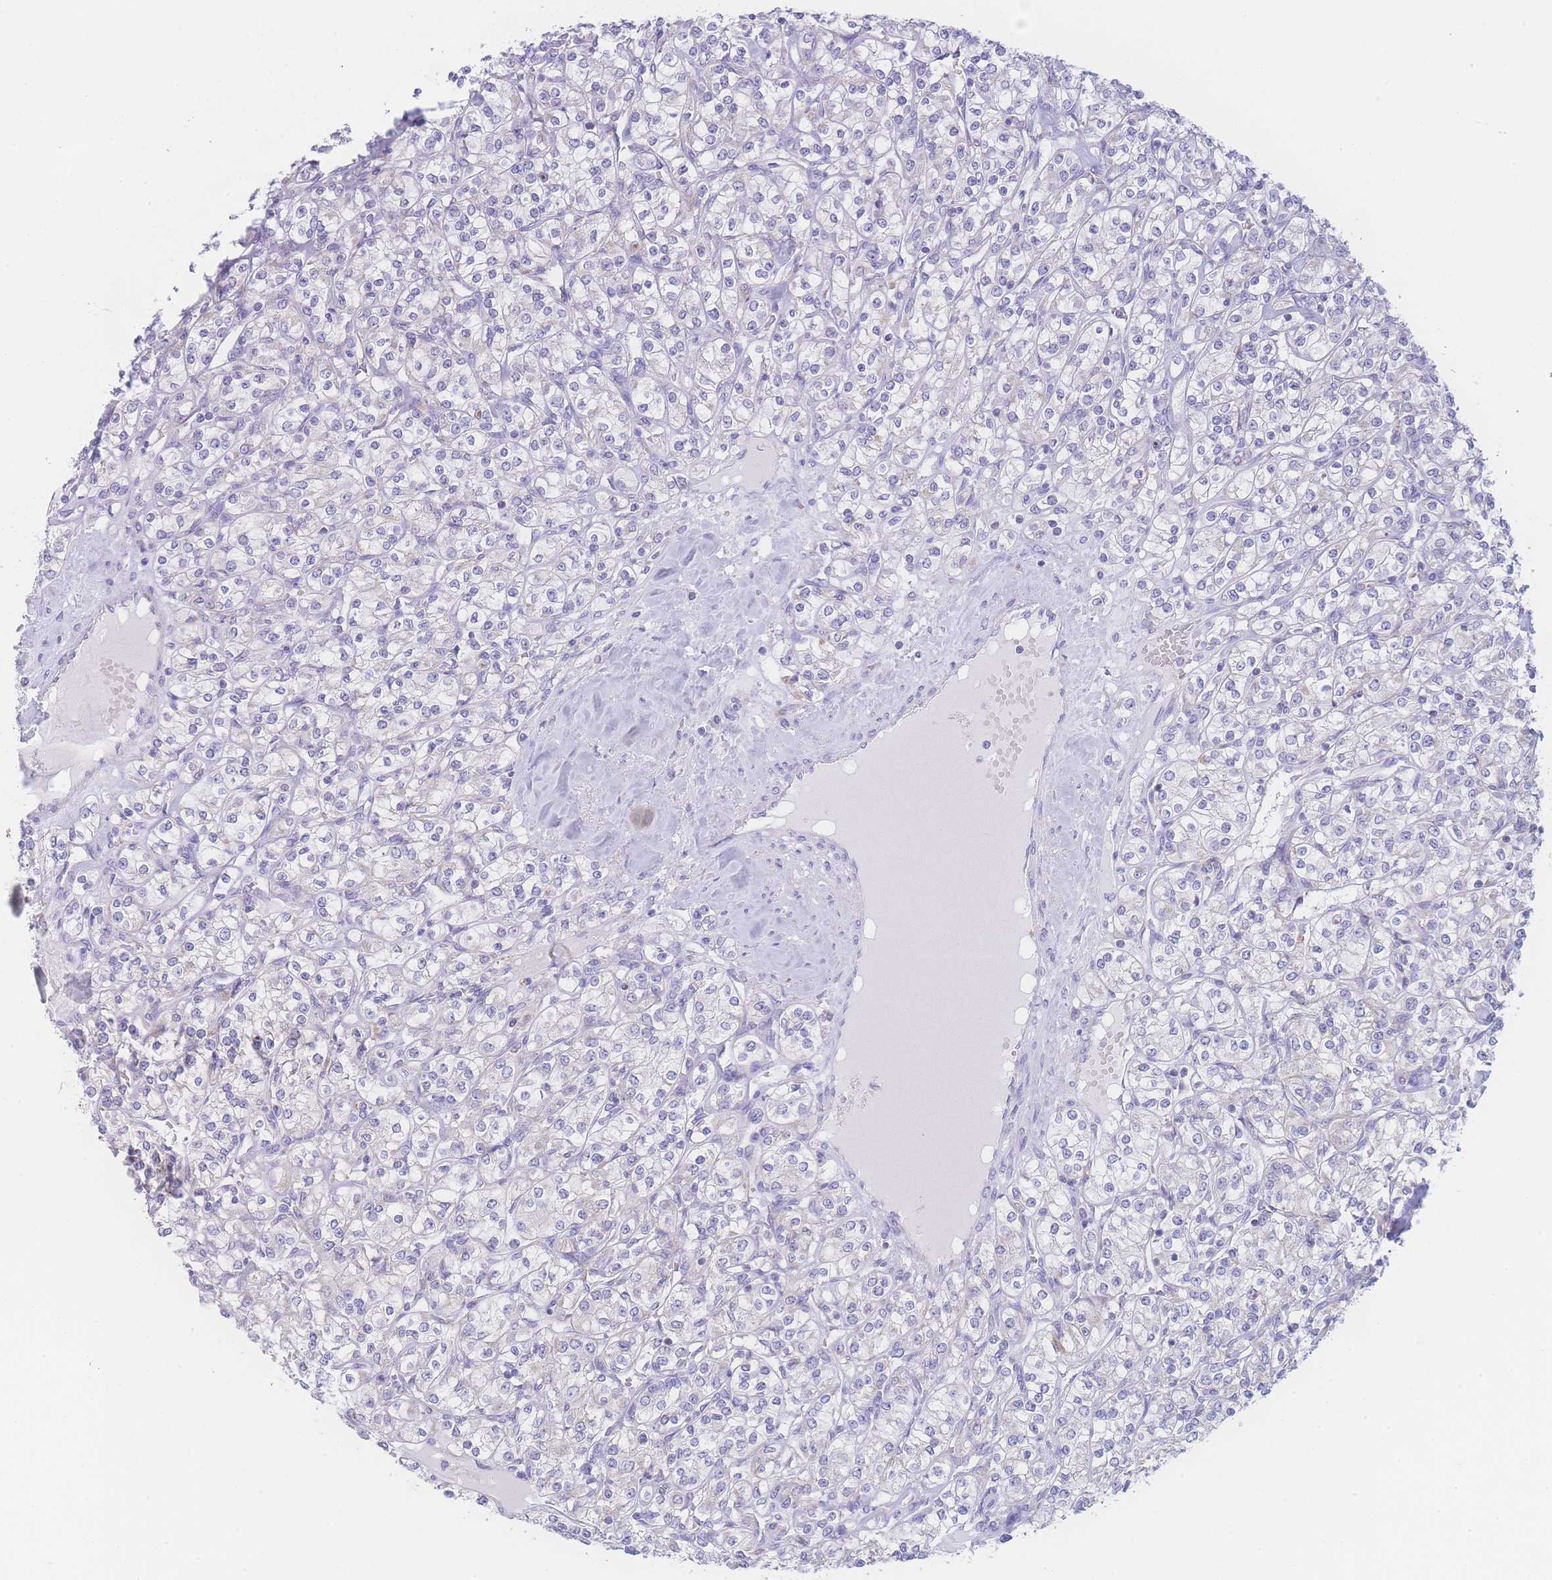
{"staining": {"intensity": "negative", "quantity": "none", "location": "none"}, "tissue": "renal cancer", "cell_type": "Tumor cells", "image_type": "cancer", "snomed": [{"axis": "morphology", "description": "Adenocarcinoma, NOS"}, {"axis": "topography", "description": "Kidney"}], "caption": "Immunohistochemistry image of neoplastic tissue: human adenocarcinoma (renal) stained with DAB (3,3'-diaminobenzidine) shows no significant protein expression in tumor cells. (DAB immunohistochemistry, high magnification).", "gene": "NBEAL1", "patient": {"sex": "male", "age": 77}}